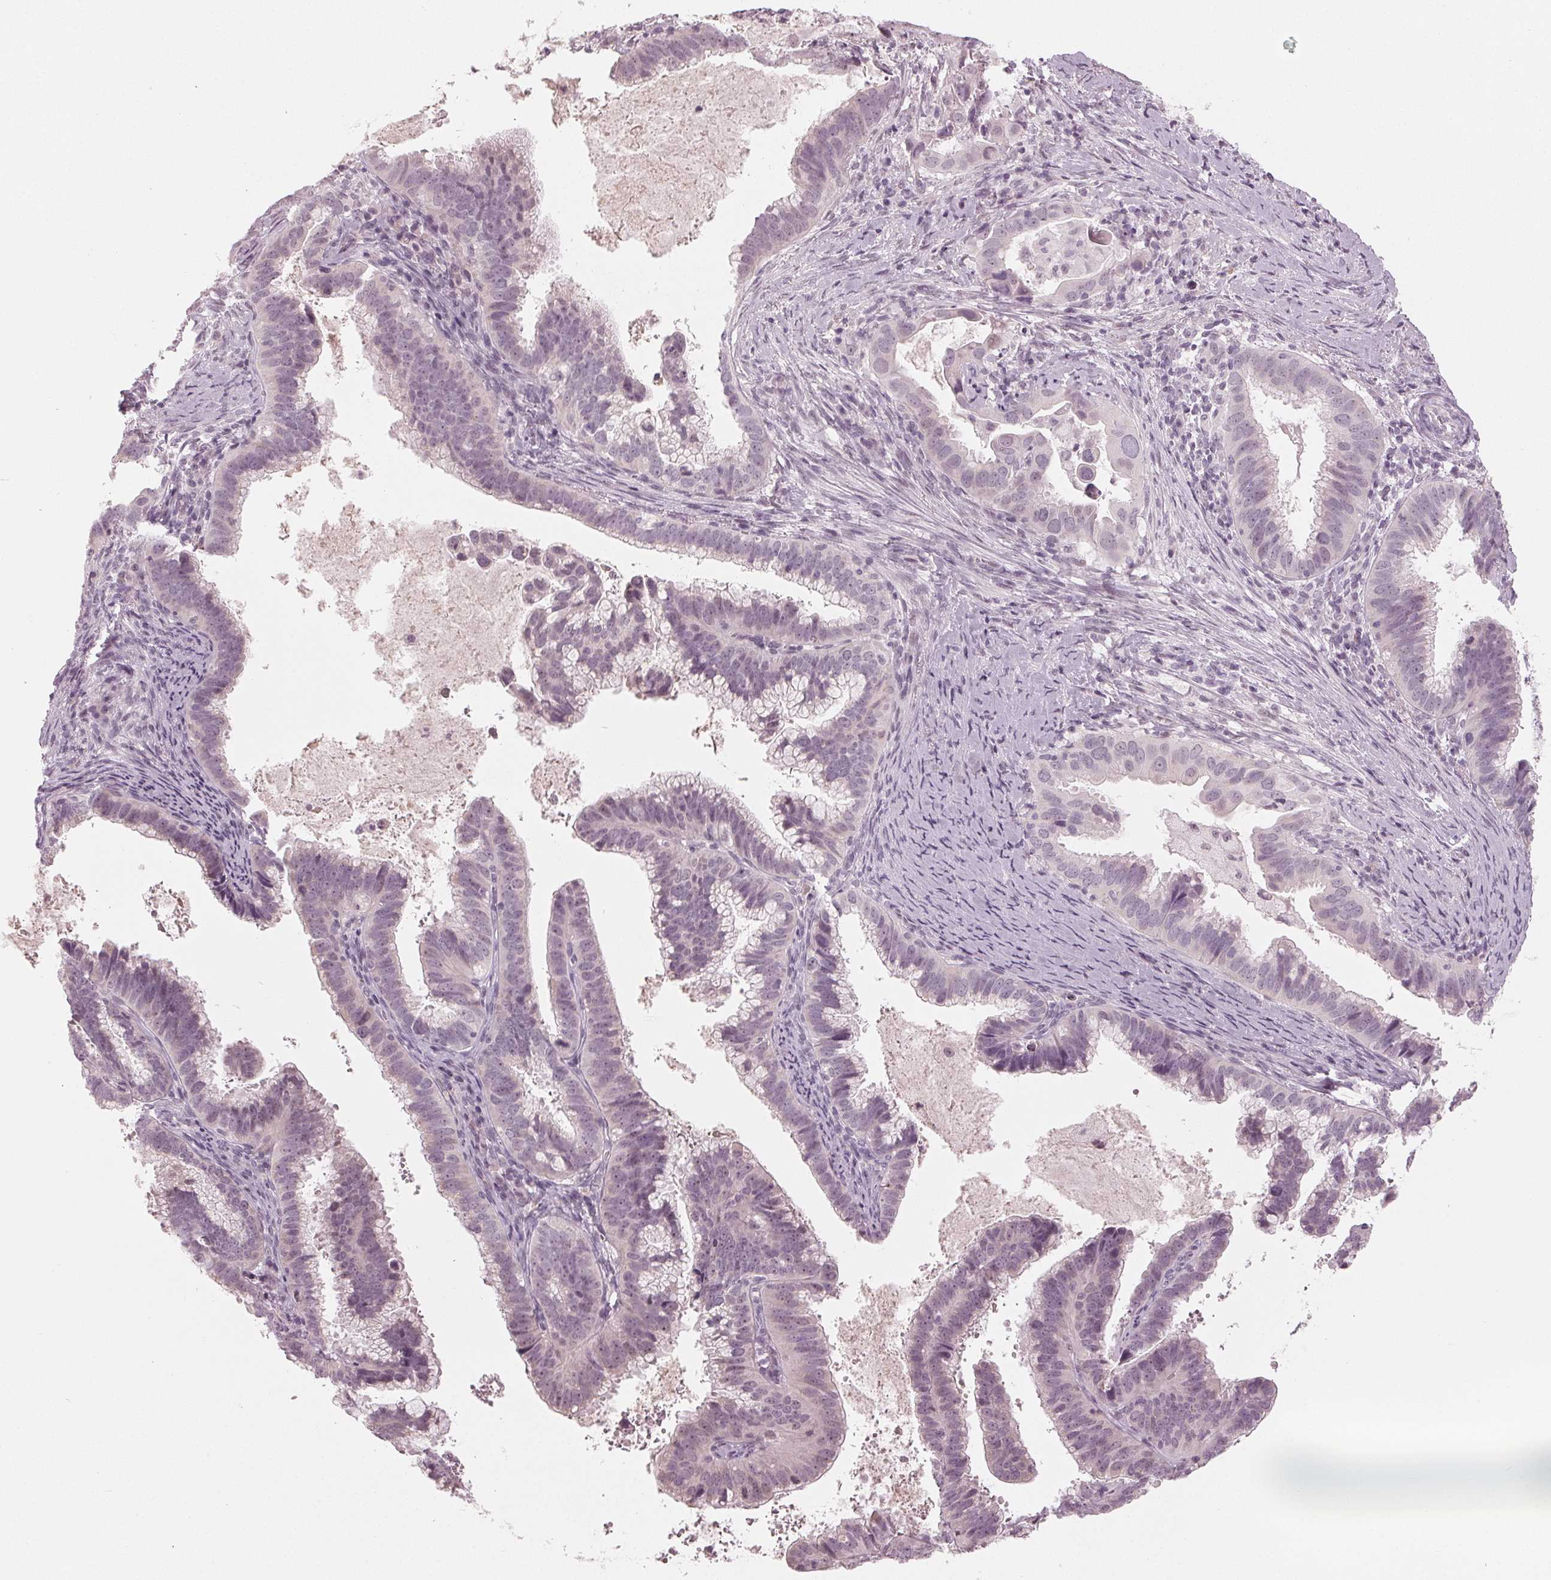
{"staining": {"intensity": "negative", "quantity": "none", "location": "none"}, "tissue": "cervical cancer", "cell_type": "Tumor cells", "image_type": "cancer", "snomed": [{"axis": "morphology", "description": "Adenocarcinoma, NOS"}, {"axis": "topography", "description": "Cervix"}], "caption": "Immunohistochemical staining of cervical adenocarcinoma shows no significant expression in tumor cells.", "gene": "ADPRHL1", "patient": {"sex": "female", "age": 61}}